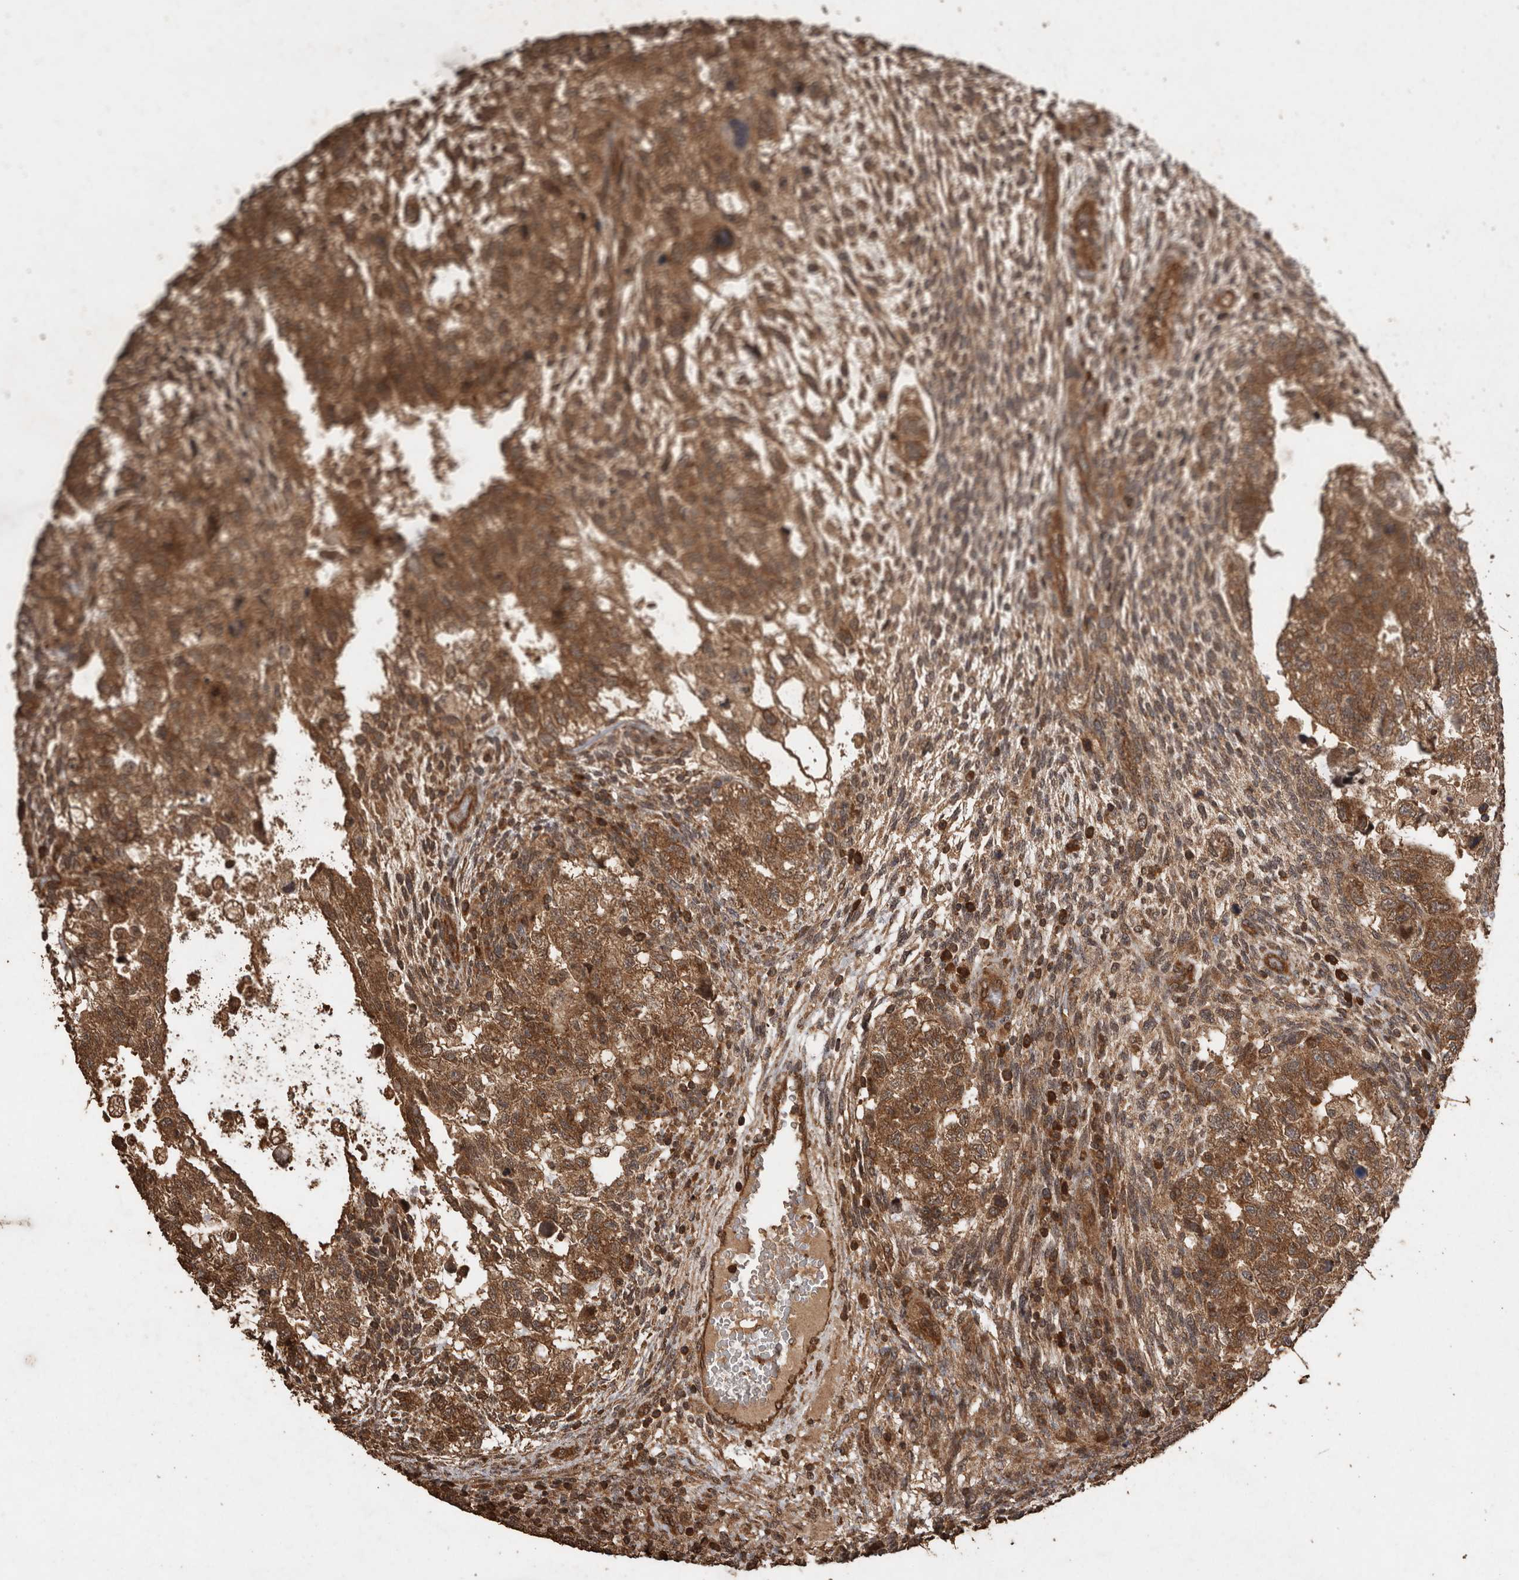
{"staining": {"intensity": "strong", "quantity": ">75%", "location": "cytoplasmic/membranous"}, "tissue": "testis cancer", "cell_type": "Tumor cells", "image_type": "cancer", "snomed": [{"axis": "morphology", "description": "Carcinoma, Embryonal, NOS"}, {"axis": "topography", "description": "Testis"}], "caption": "Immunohistochemistry histopathology image of neoplastic tissue: human testis cancer (embryonal carcinoma) stained using immunohistochemistry (IHC) shows high levels of strong protein expression localized specifically in the cytoplasmic/membranous of tumor cells, appearing as a cytoplasmic/membranous brown color.", "gene": "PINK1", "patient": {"sex": "male", "age": 36}}